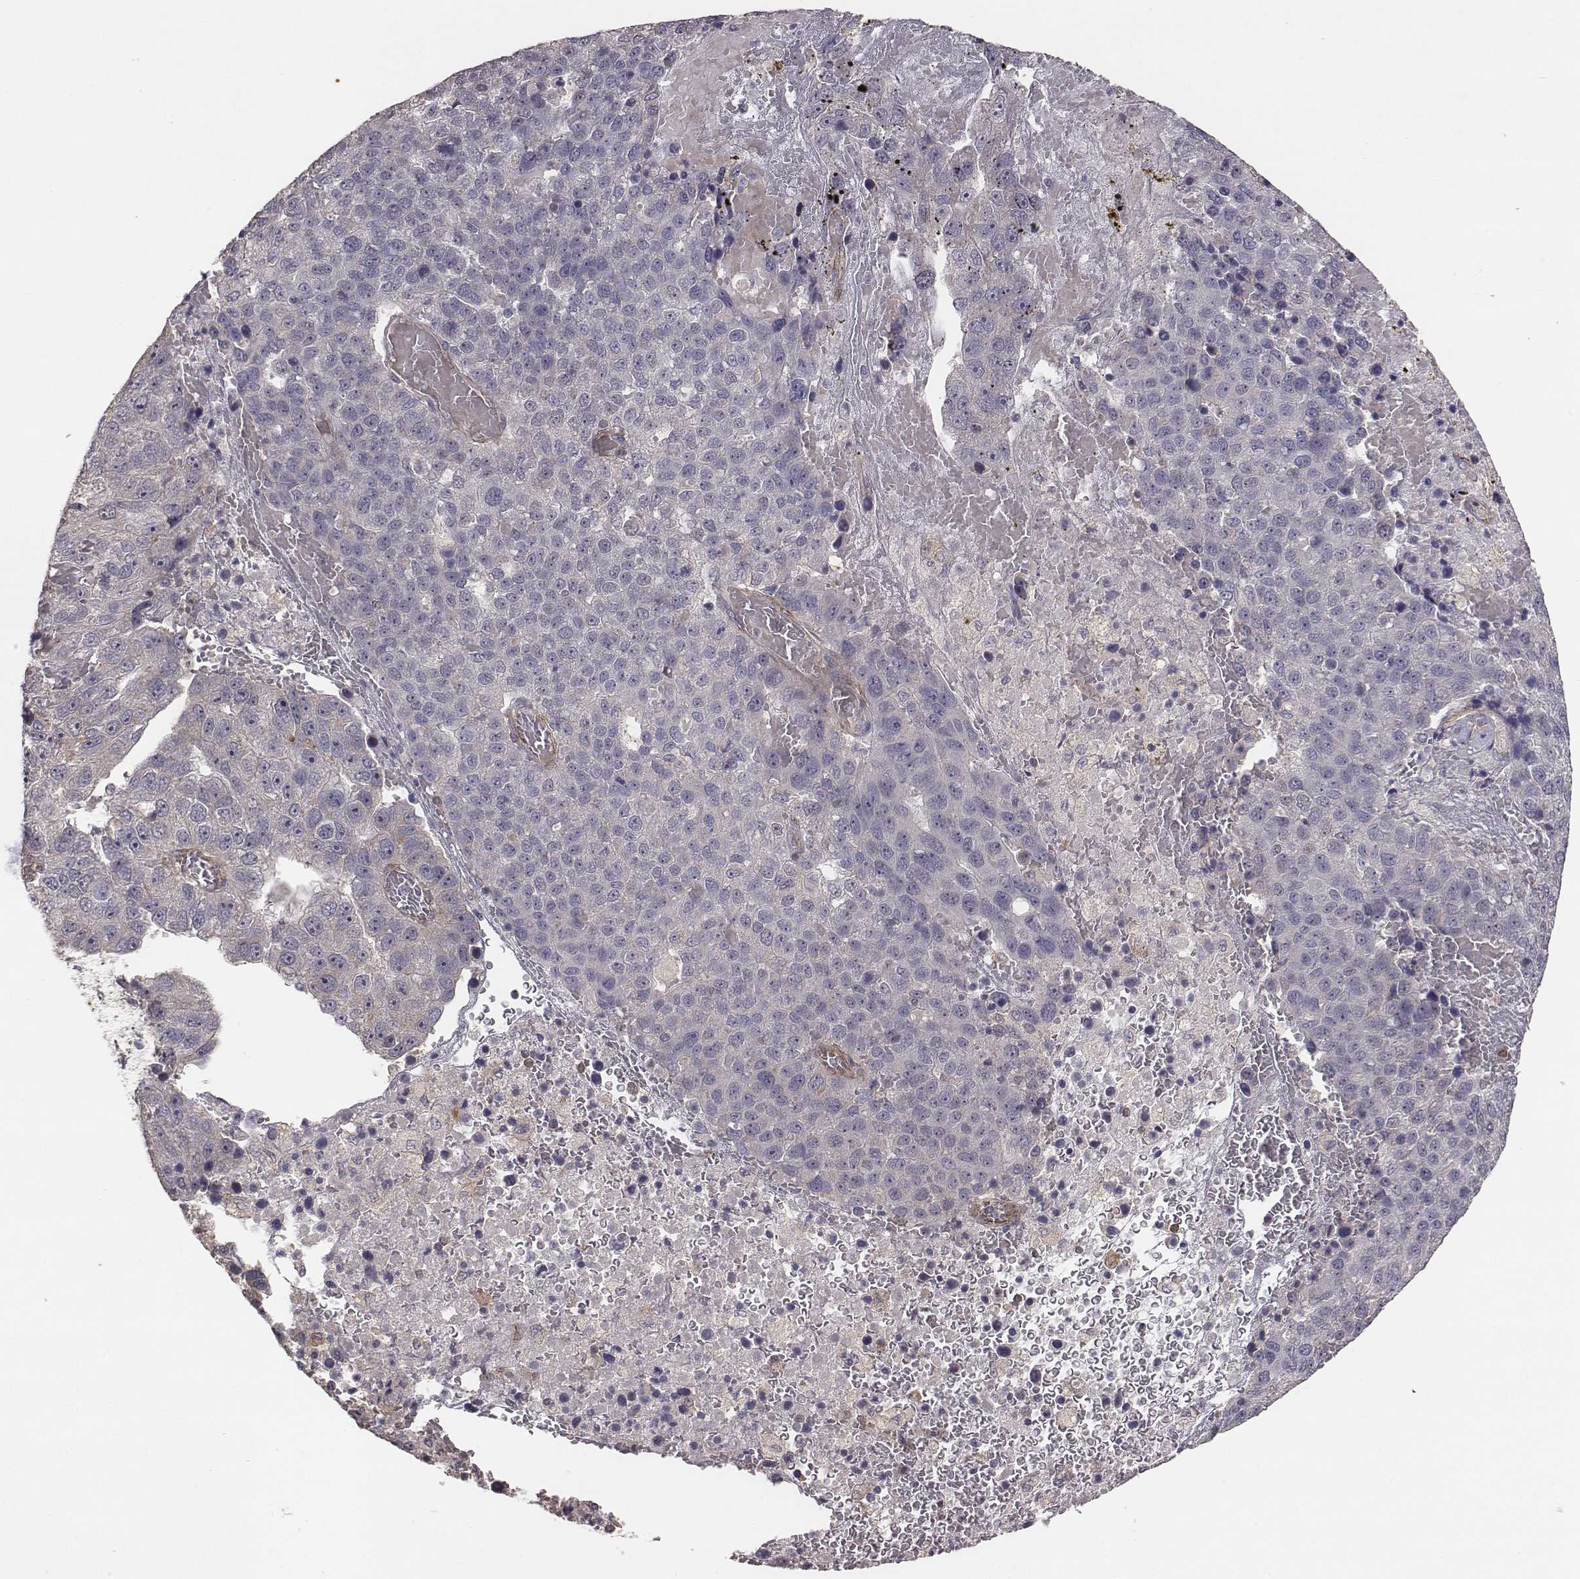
{"staining": {"intensity": "negative", "quantity": "none", "location": "none"}, "tissue": "pancreatic cancer", "cell_type": "Tumor cells", "image_type": "cancer", "snomed": [{"axis": "morphology", "description": "Adenocarcinoma, NOS"}, {"axis": "topography", "description": "Pancreas"}], "caption": "High power microscopy histopathology image of an IHC image of pancreatic cancer (adenocarcinoma), revealing no significant expression in tumor cells. (DAB (3,3'-diaminobenzidine) immunohistochemistry (IHC), high magnification).", "gene": "PTPRG", "patient": {"sex": "female", "age": 61}}